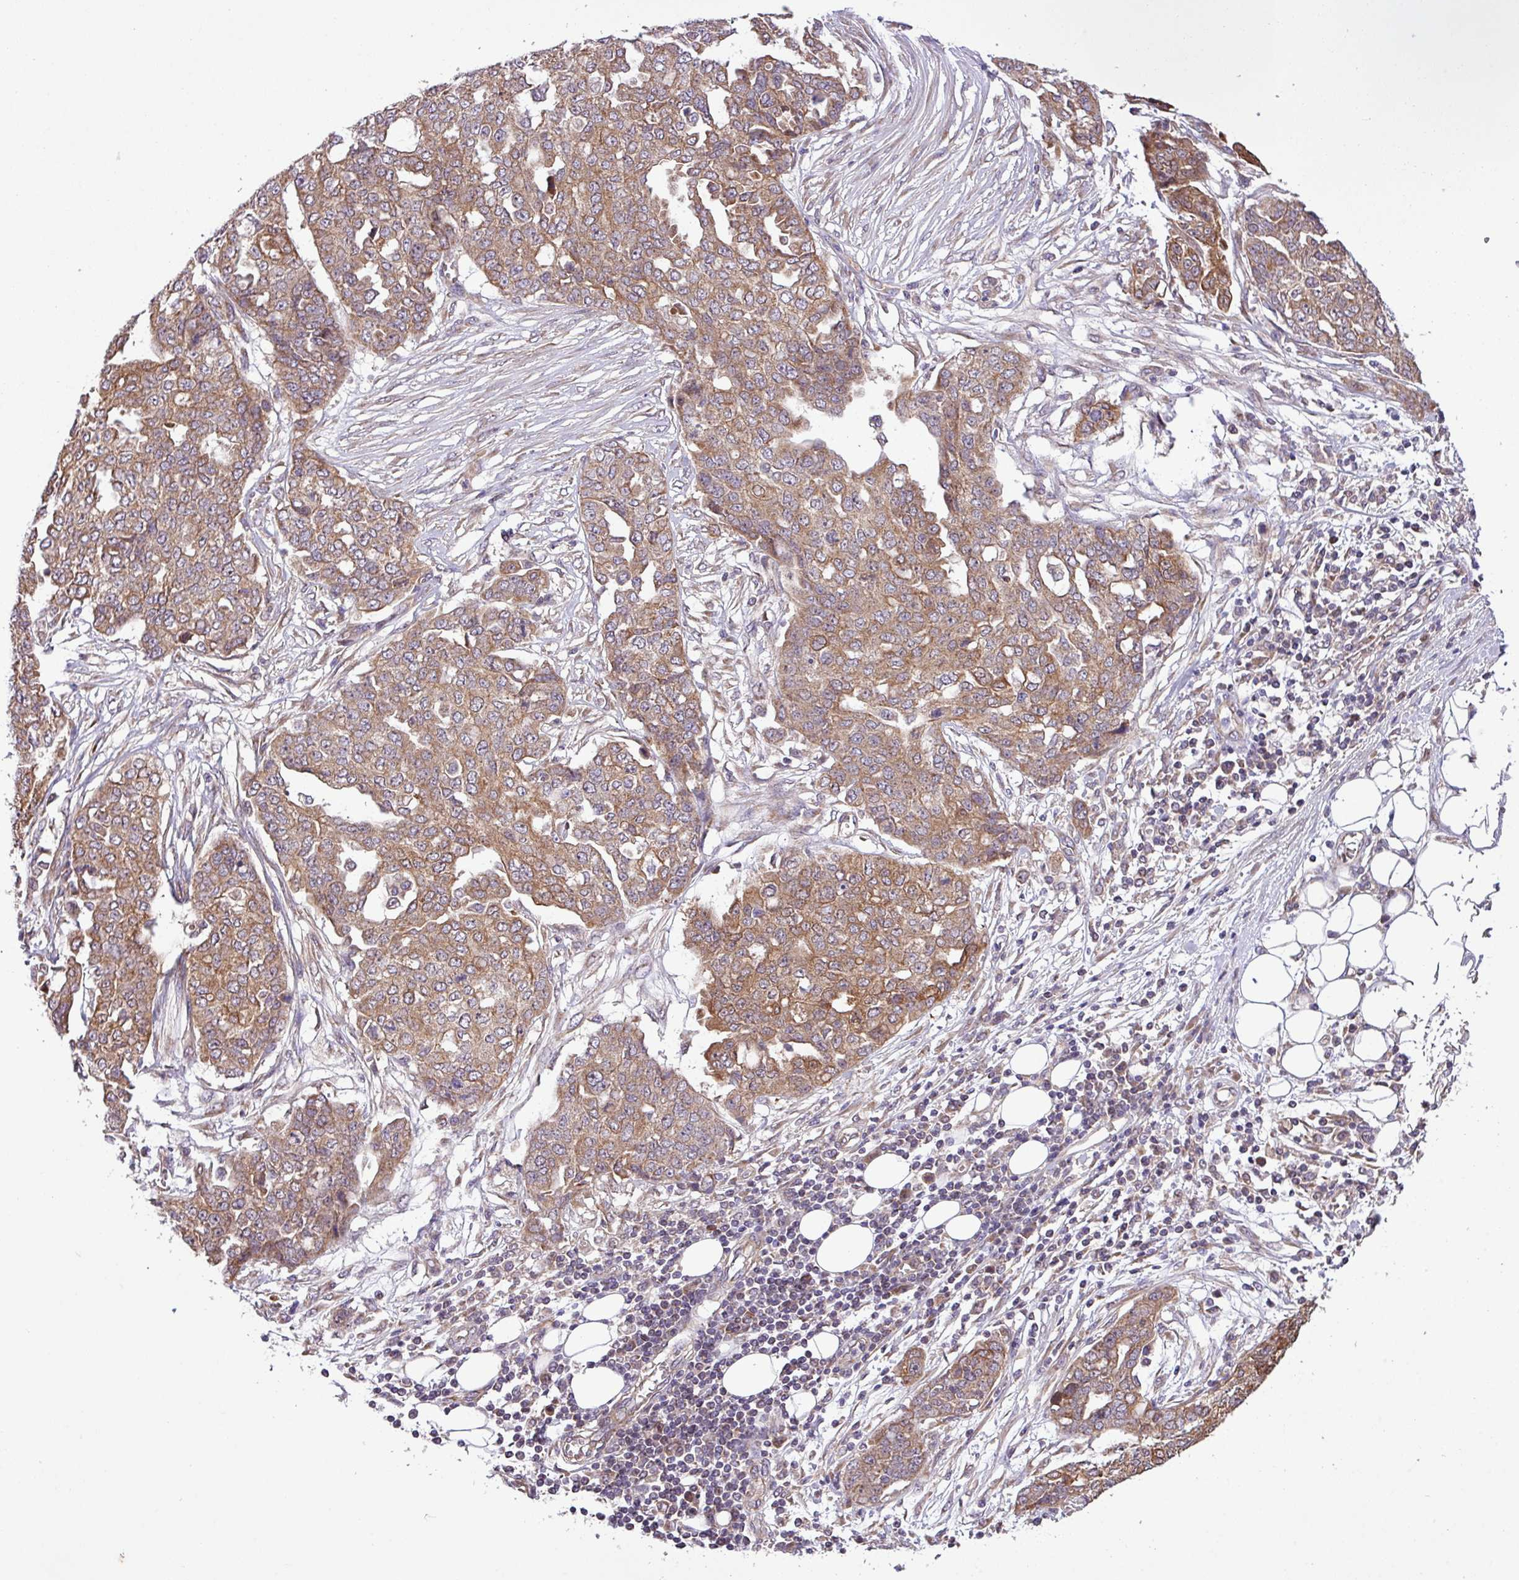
{"staining": {"intensity": "moderate", "quantity": ">75%", "location": "cytoplasmic/membranous"}, "tissue": "ovarian cancer", "cell_type": "Tumor cells", "image_type": "cancer", "snomed": [{"axis": "morphology", "description": "Cystadenocarcinoma, serous, NOS"}, {"axis": "topography", "description": "Soft tissue"}, {"axis": "topography", "description": "Ovary"}], "caption": "Ovarian cancer stained with a protein marker exhibits moderate staining in tumor cells.", "gene": "TIMM10B", "patient": {"sex": "female", "age": 57}}